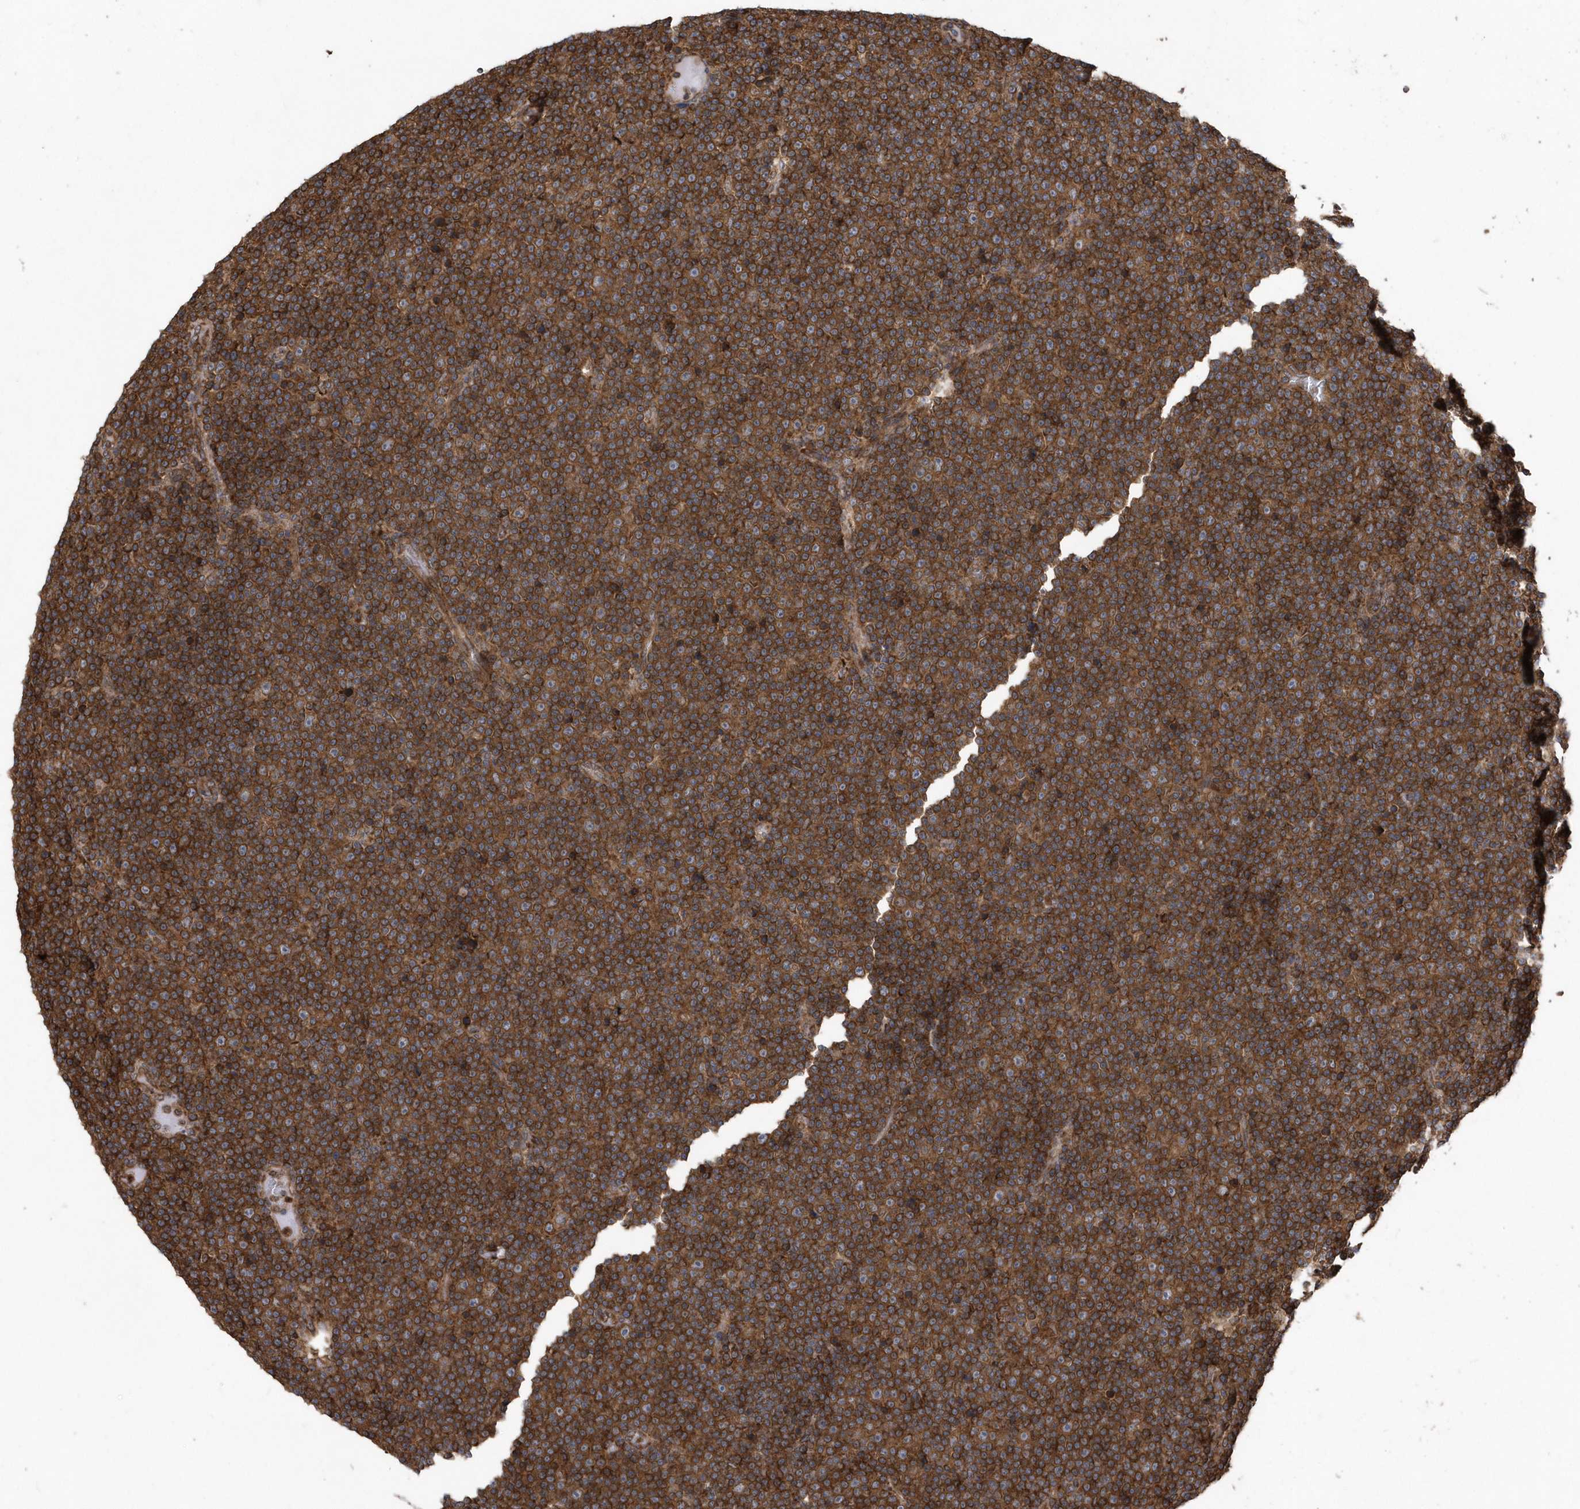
{"staining": {"intensity": "strong", "quantity": ">75%", "location": "cytoplasmic/membranous"}, "tissue": "lymphoma", "cell_type": "Tumor cells", "image_type": "cancer", "snomed": [{"axis": "morphology", "description": "Malignant lymphoma, non-Hodgkin's type, Low grade"}, {"axis": "topography", "description": "Lymph node"}], "caption": "DAB (3,3'-diaminobenzidine) immunohistochemical staining of human low-grade malignant lymphoma, non-Hodgkin's type demonstrates strong cytoplasmic/membranous protein staining in approximately >75% of tumor cells.", "gene": "WASHC5", "patient": {"sex": "female", "age": 67}}